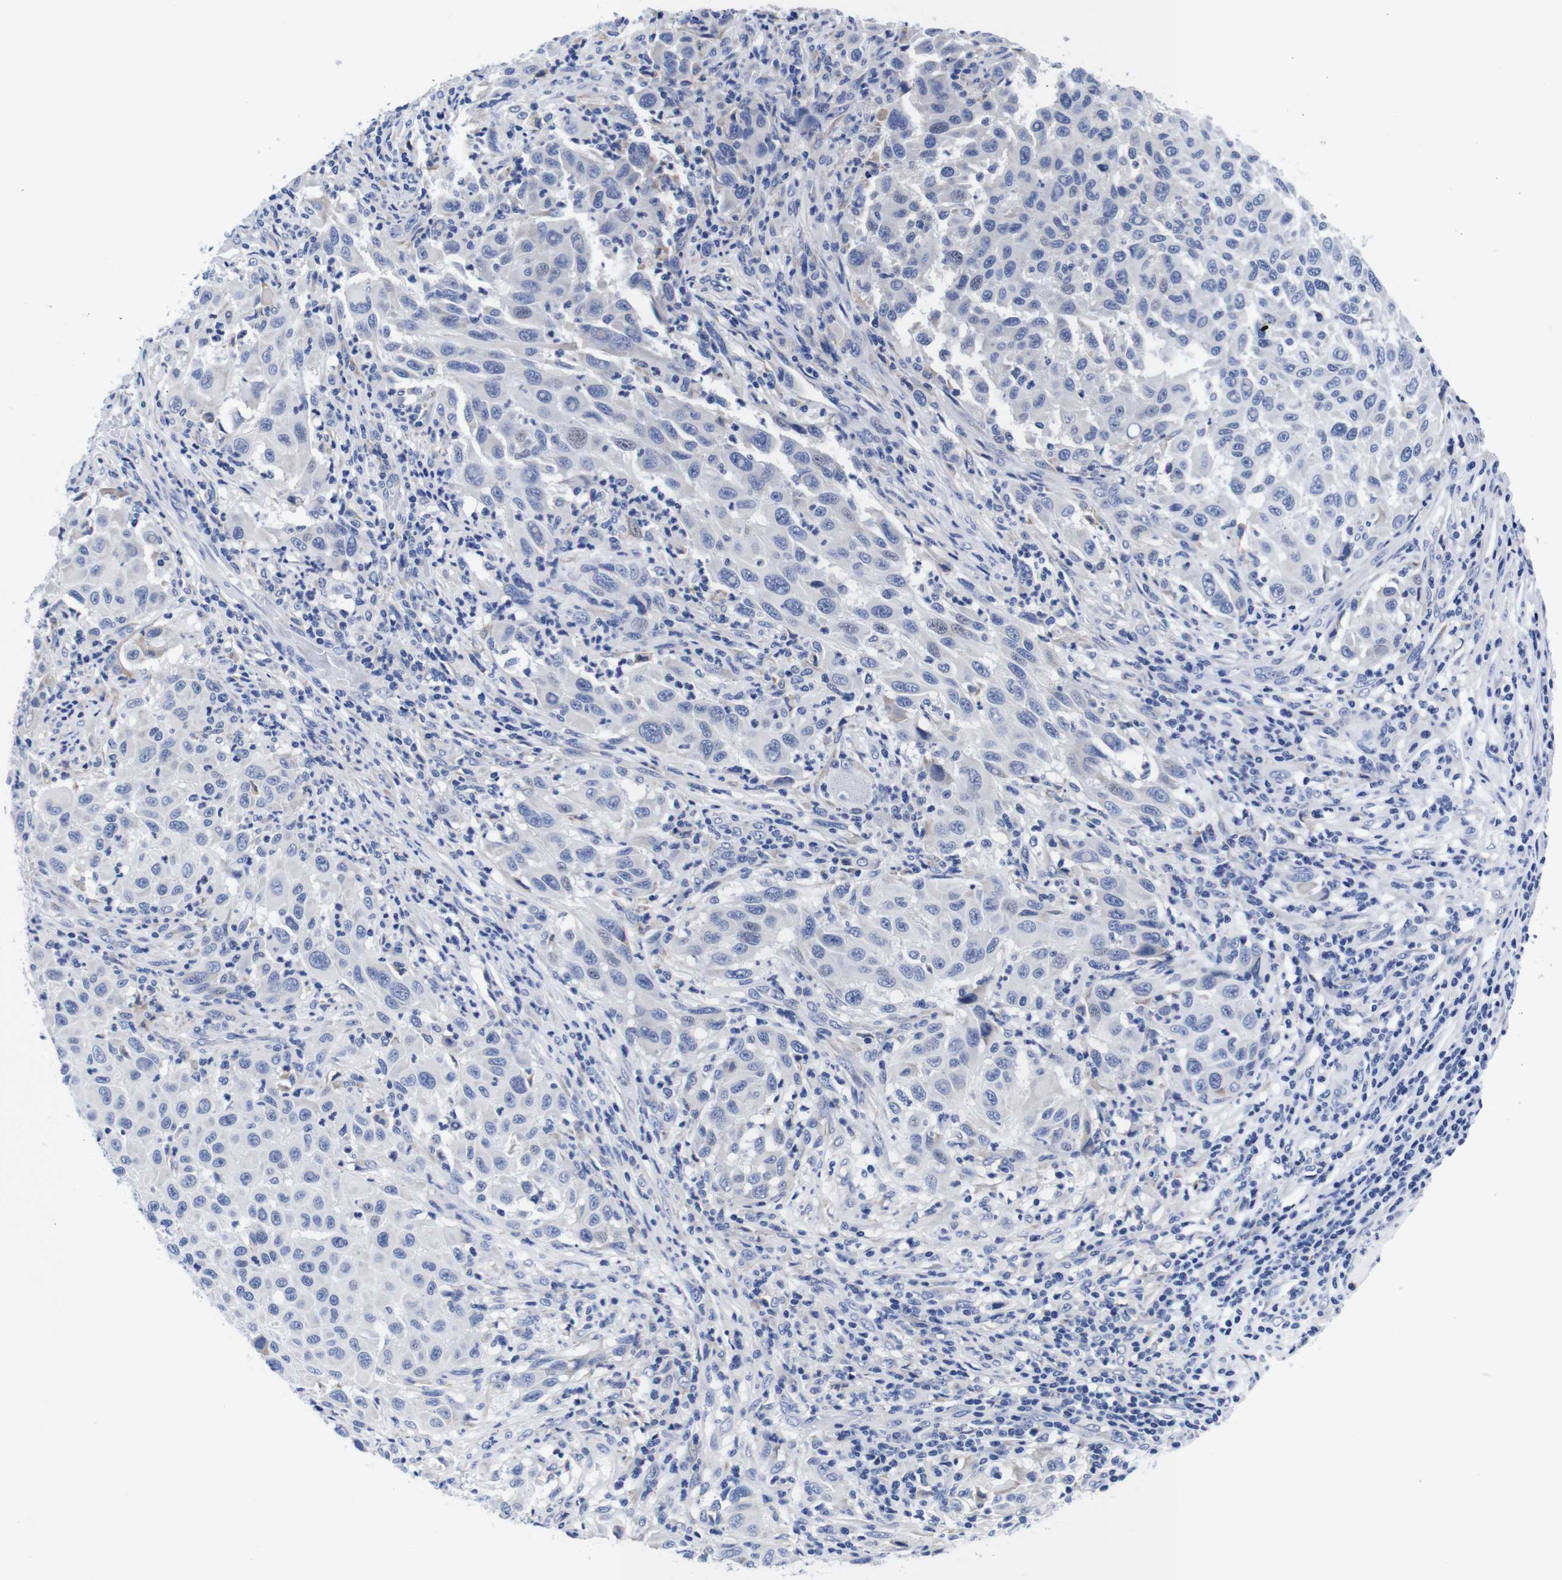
{"staining": {"intensity": "negative", "quantity": "none", "location": "none"}, "tissue": "melanoma", "cell_type": "Tumor cells", "image_type": "cancer", "snomed": [{"axis": "morphology", "description": "Malignant melanoma, Metastatic site"}, {"axis": "topography", "description": "Lymph node"}], "caption": "The micrograph demonstrates no significant positivity in tumor cells of melanoma.", "gene": "CLEC4G", "patient": {"sex": "male", "age": 61}}